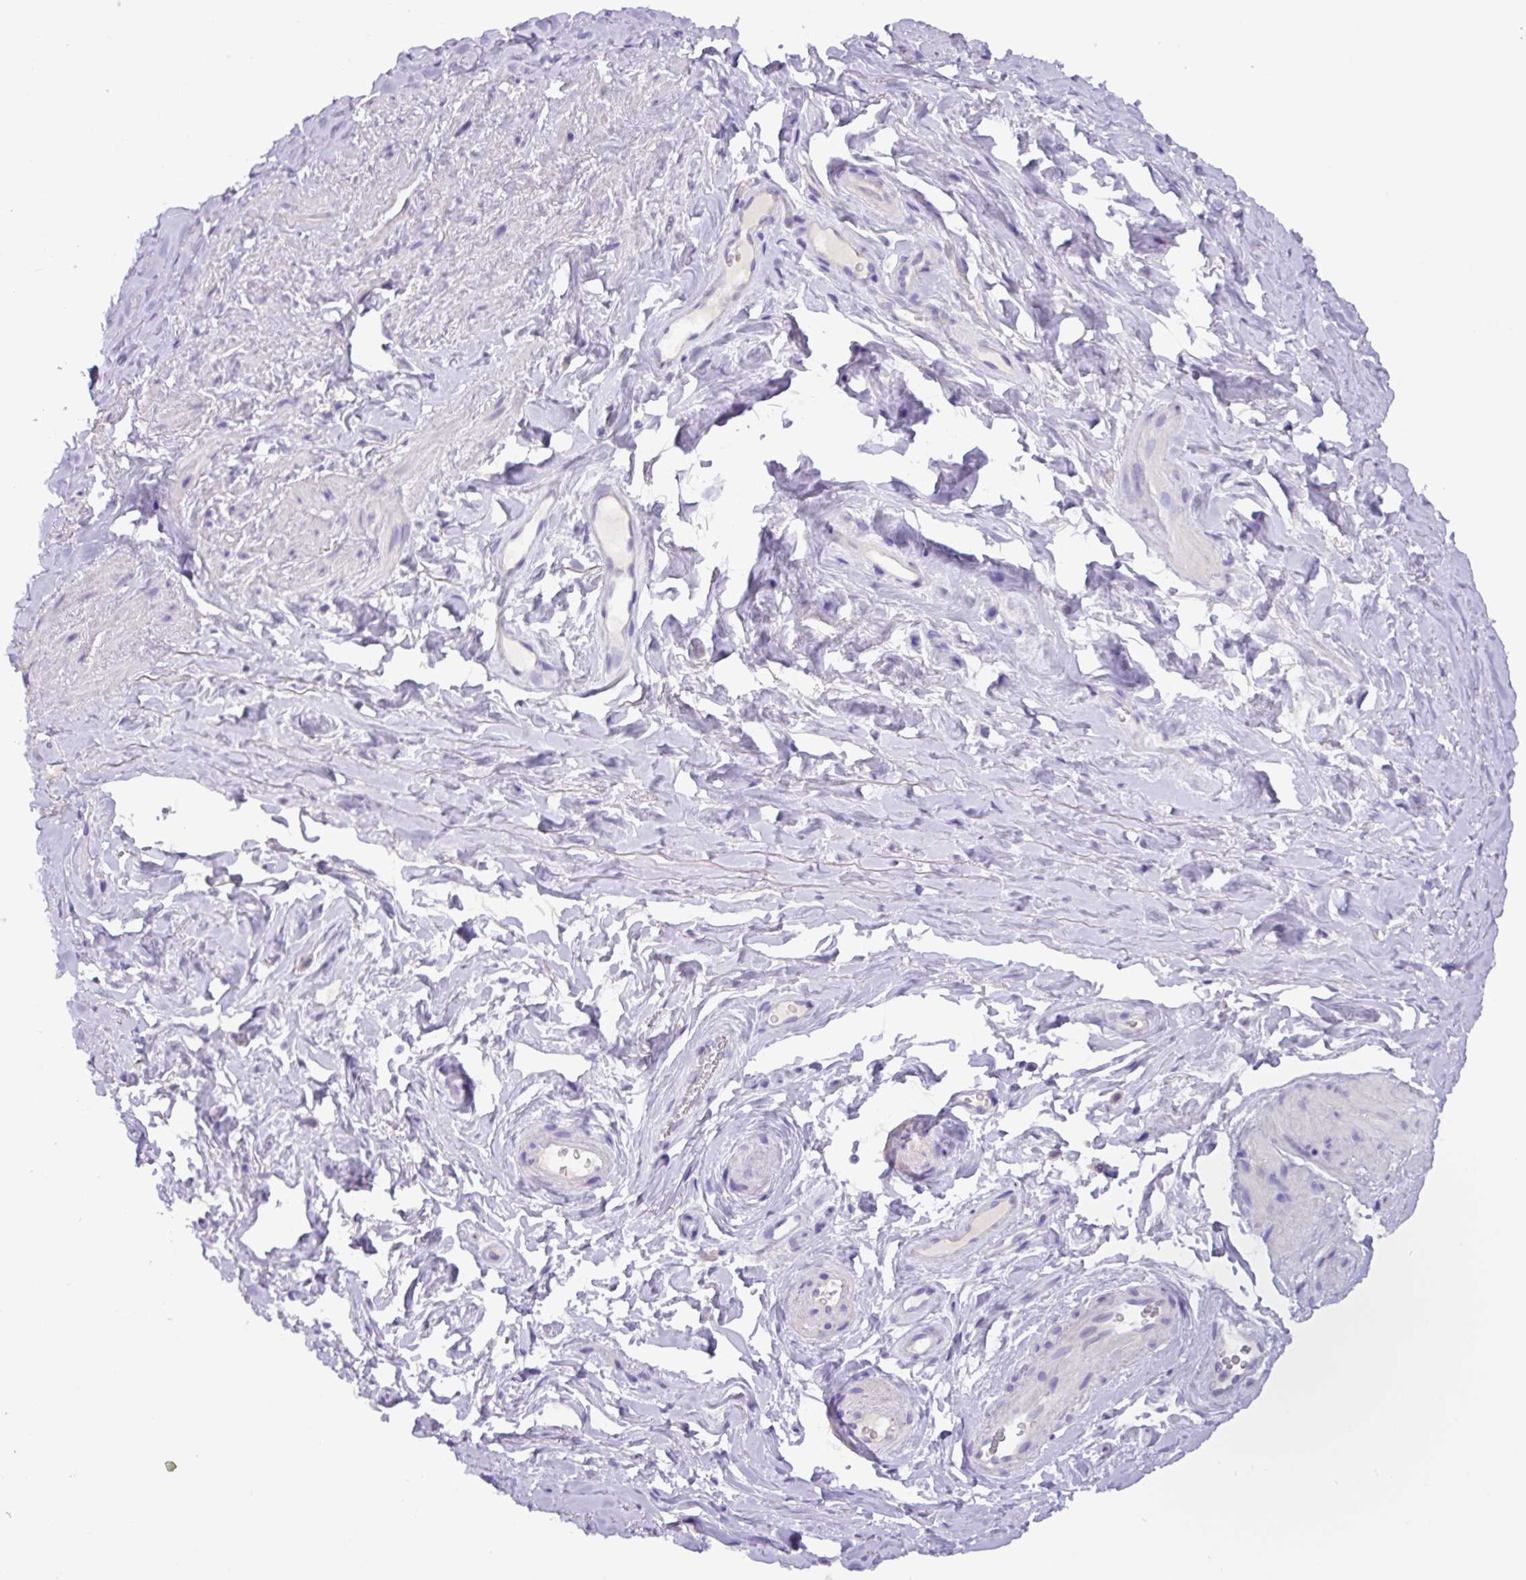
{"staining": {"intensity": "negative", "quantity": "none", "location": "none"}, "tissue": "smooth muscle", "cell_type": "Smooth muscle cells", "image_type": "normal", "snomed": [{"axis": "morphology", "description": "Normal tissue, NOS"}, {"axis": "topography", "description": "Smooth muscle"}, {"axis": "topography", "description": "Peripheral nerve tissue"}], "caption": "Immunohistochemistry (IHC) photomicrograph of benign smooth muscle: human smooth muscle stained with DAB shows no significant protein expression in smooth muscle cells. (DAB (3,3'-diaminobenzidine) immunohistochemistry visualized using brightfield microscopy, high magnification).", "gene": "EPCAM", "patient": {"sex": "male", "age": 69}}